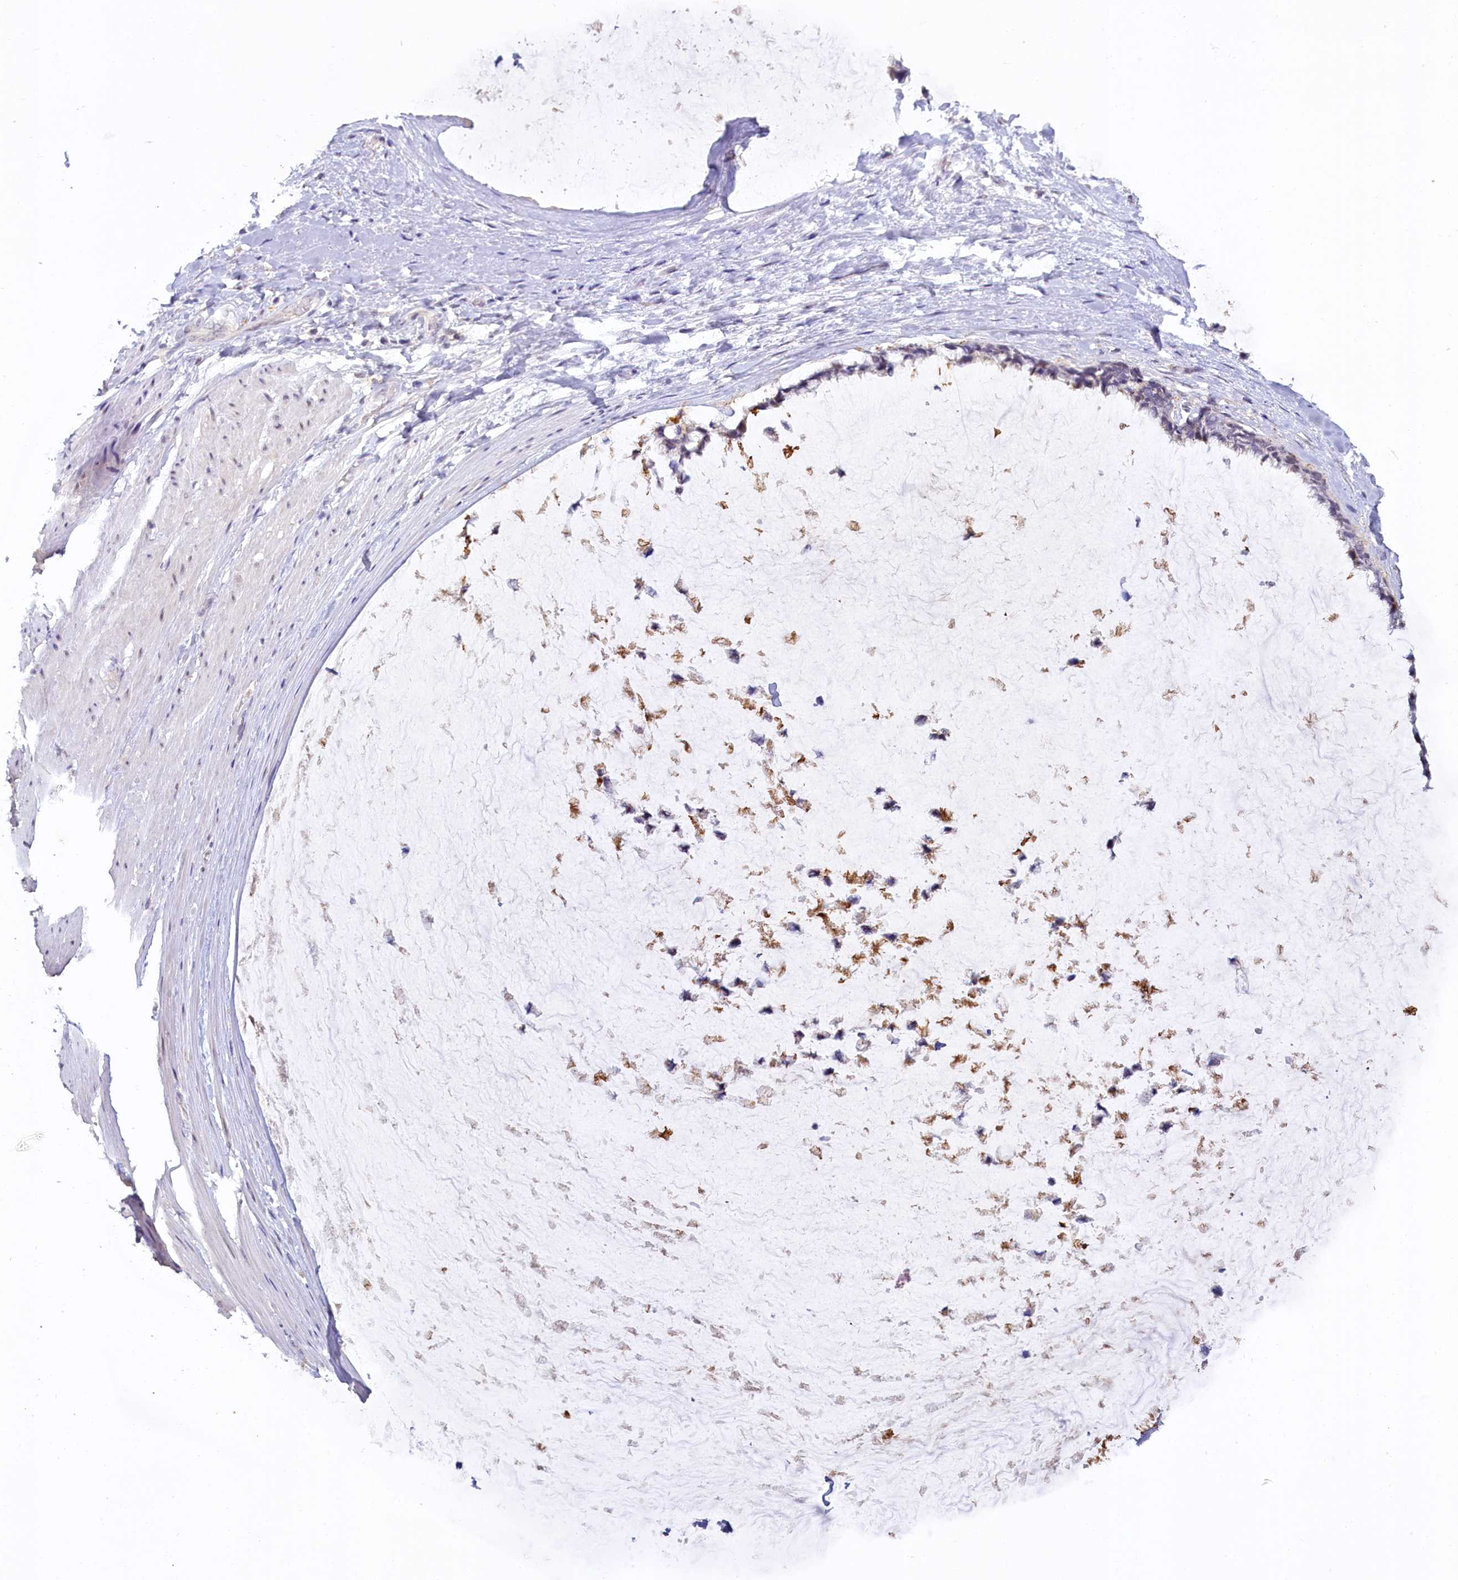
{"staining": {"intensity": "negative", "quantity": "none", "location": "none"}, "tissue": "ovarian cancer", "cell_type": "Tumor cells", "image_type": "cancer", "snomed": [{"axis": "morphology", "description": "Cystadenocarcinoma, mucinous, NOS"}, {"axis": "topography", "description": "Ovary"}], "caption": "Immunohistochemical staining of human ovarian cancer demonstrates no significant positivity in tumor cells.", "gene": "MUCL1", "patient": {"sex": "female", "age": 39}}